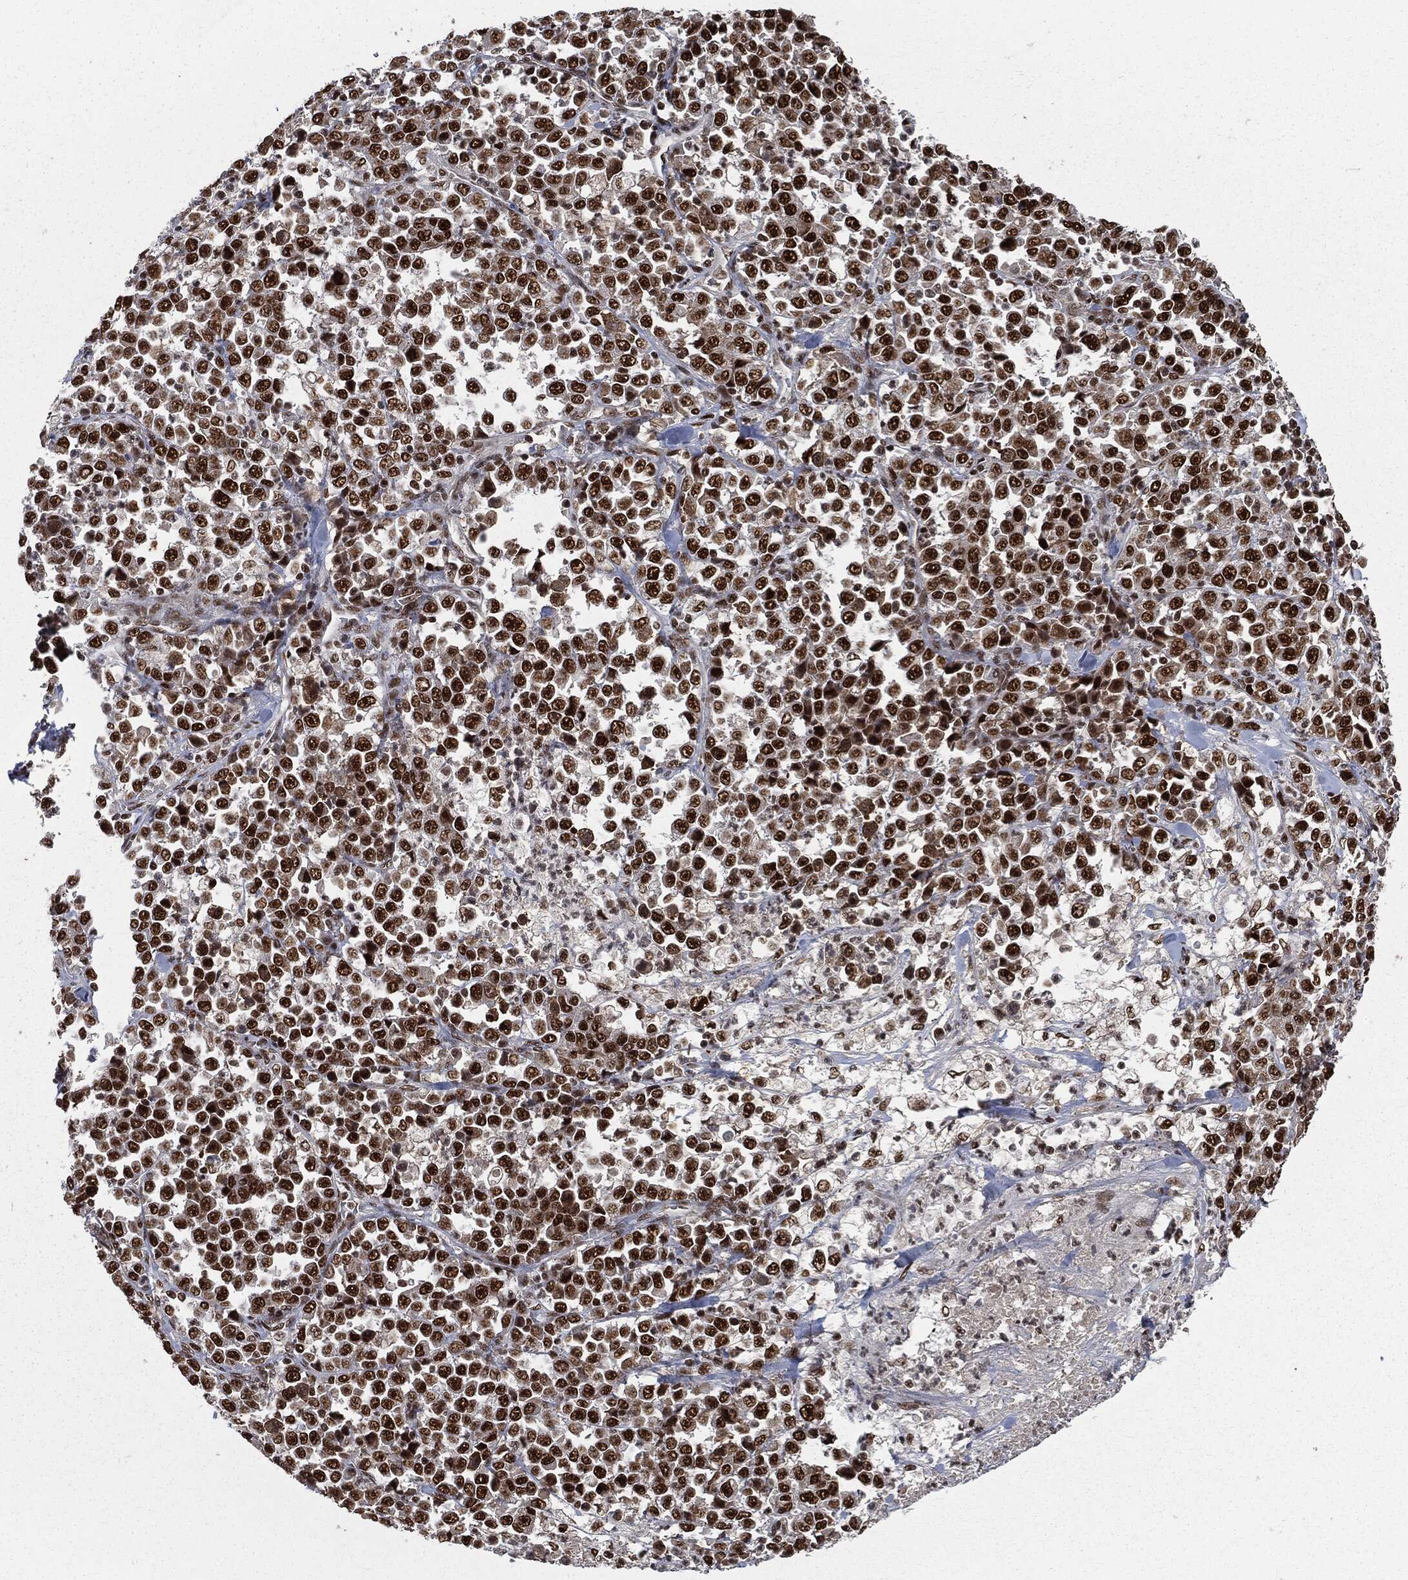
{"staining": {"intensity": "strong", "quantity": ">75%", "location": "nuclear"}, "tissue": "stomach cancer", "cell_type": "Tumor cells", "image_type": "cancer", "snomed": [{"axis": "morphology", "description": "Normal tissue, NOS"}, {"axis": "morphology", "description": "Adenocarcinoma, NOS"}, {"axis": "topography", "description": "Stomach, upper"}, {"axis": "topography", "description": "Stomach"}], "caption": "Adenocarcinoma (stomach) stained with IHC reveals strong nuclear positivity in about >75% of tumor cells.", "gene": "DPH2", "patient": {"sex": "male", "age": 59}}